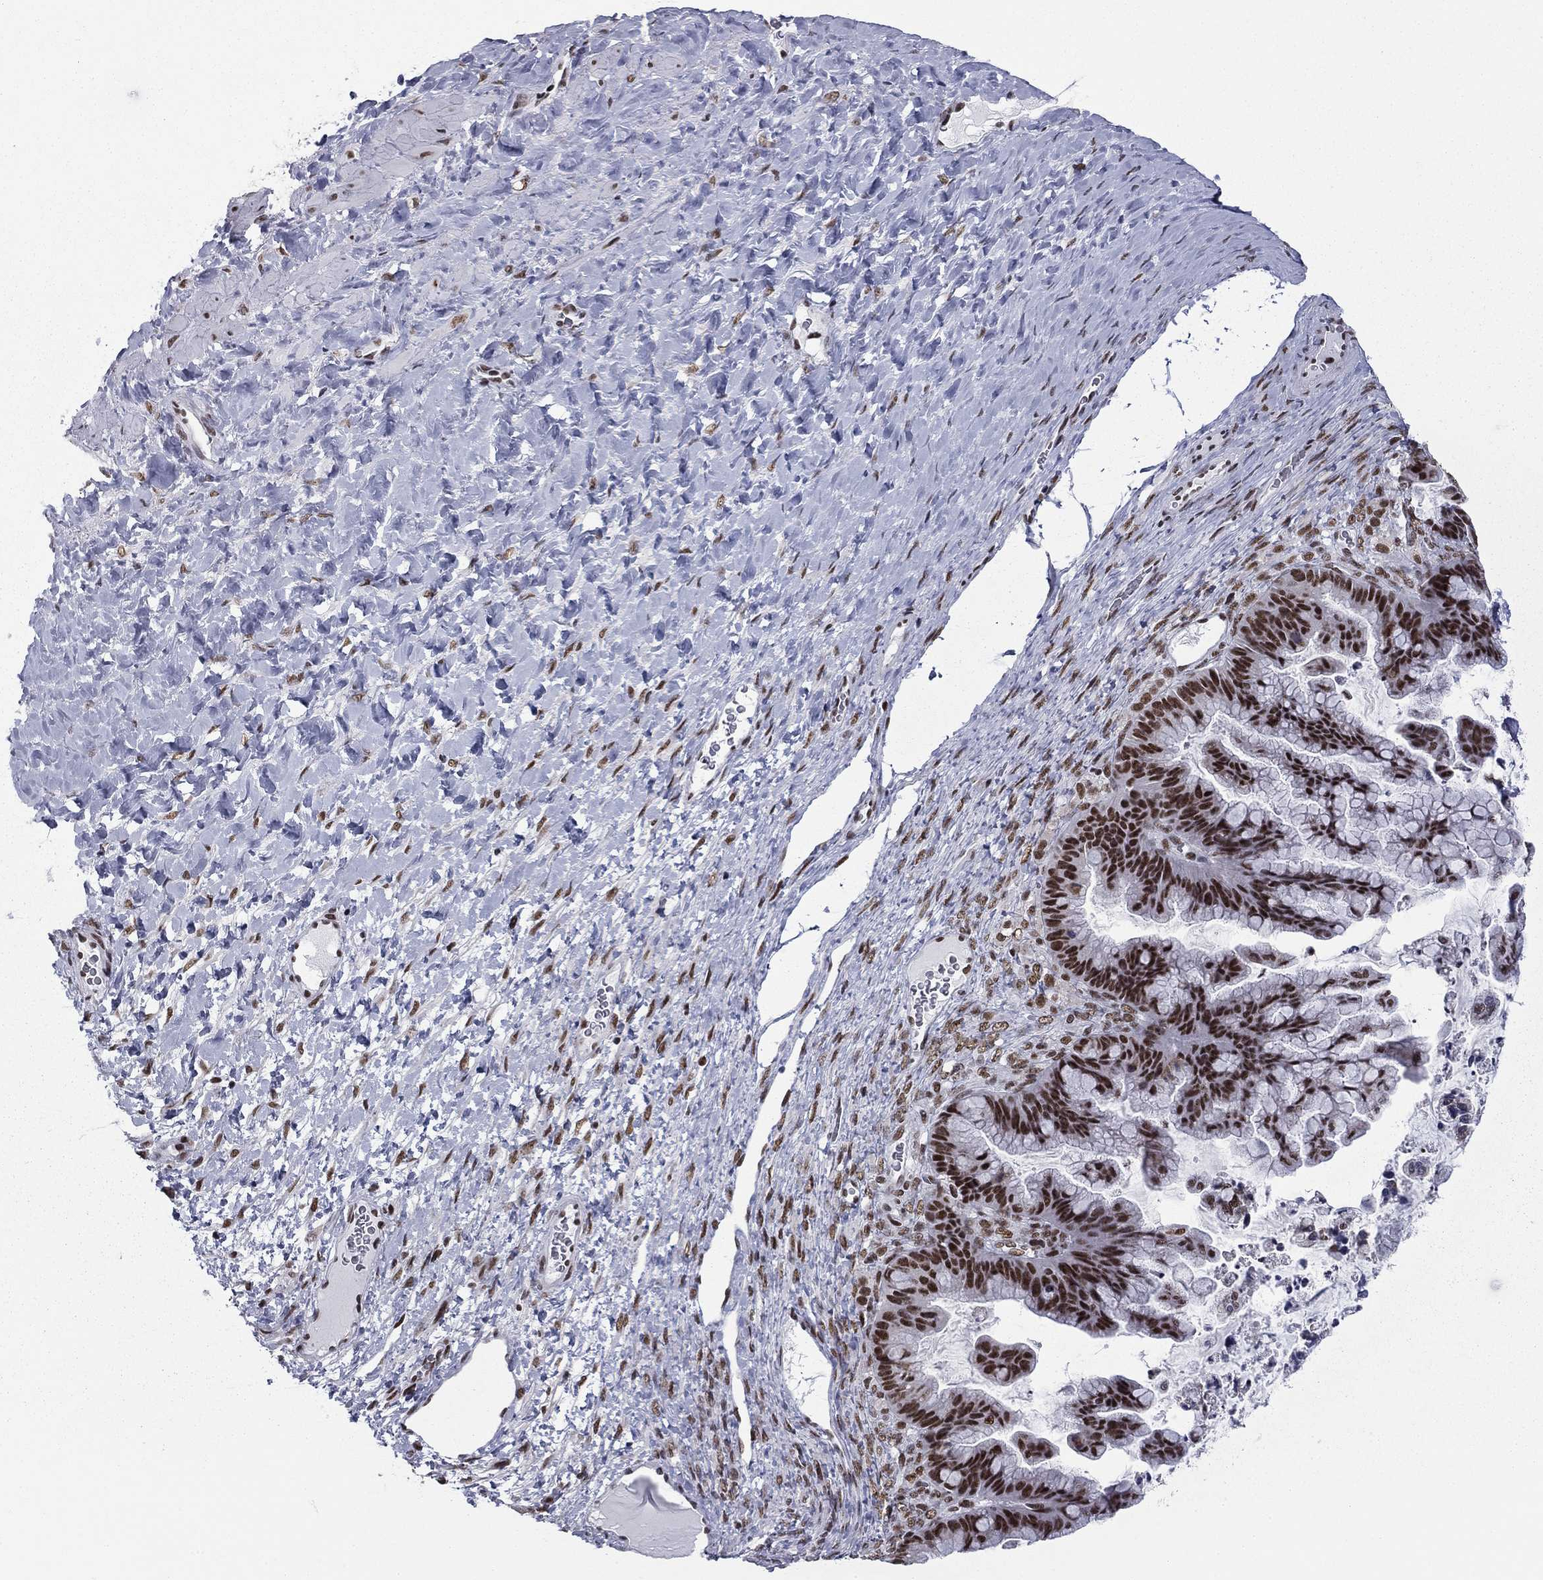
{"staining": {"intensity": "strong", "quantity": ">75%", "location": "nuclear"}, "tissue": "ovarian cancer", "cell_type": "Tumor cells", "image_type": "cancer", "snomed": [{"axis": "morphology", "description": "Cystadenocarcinoma, mucinous, NOS"}, {"axis": "topography", "description": "Ovary"}], "caption": "Ovarian cancer (mucinous cystadenocarcinoma) was stained to show a protein in brown. There is high levels of strong nuclear positivity in about >75% of tumor cells. The staining was performed using DAB (3,3'-diaminobenzidine) to visualize the protein expression in brown, while the nuclei were stained in blue with hematoxylin (Magnification: 20x).", "gene": "ETV5", "patient": {"sex": "female", "age": 67}}